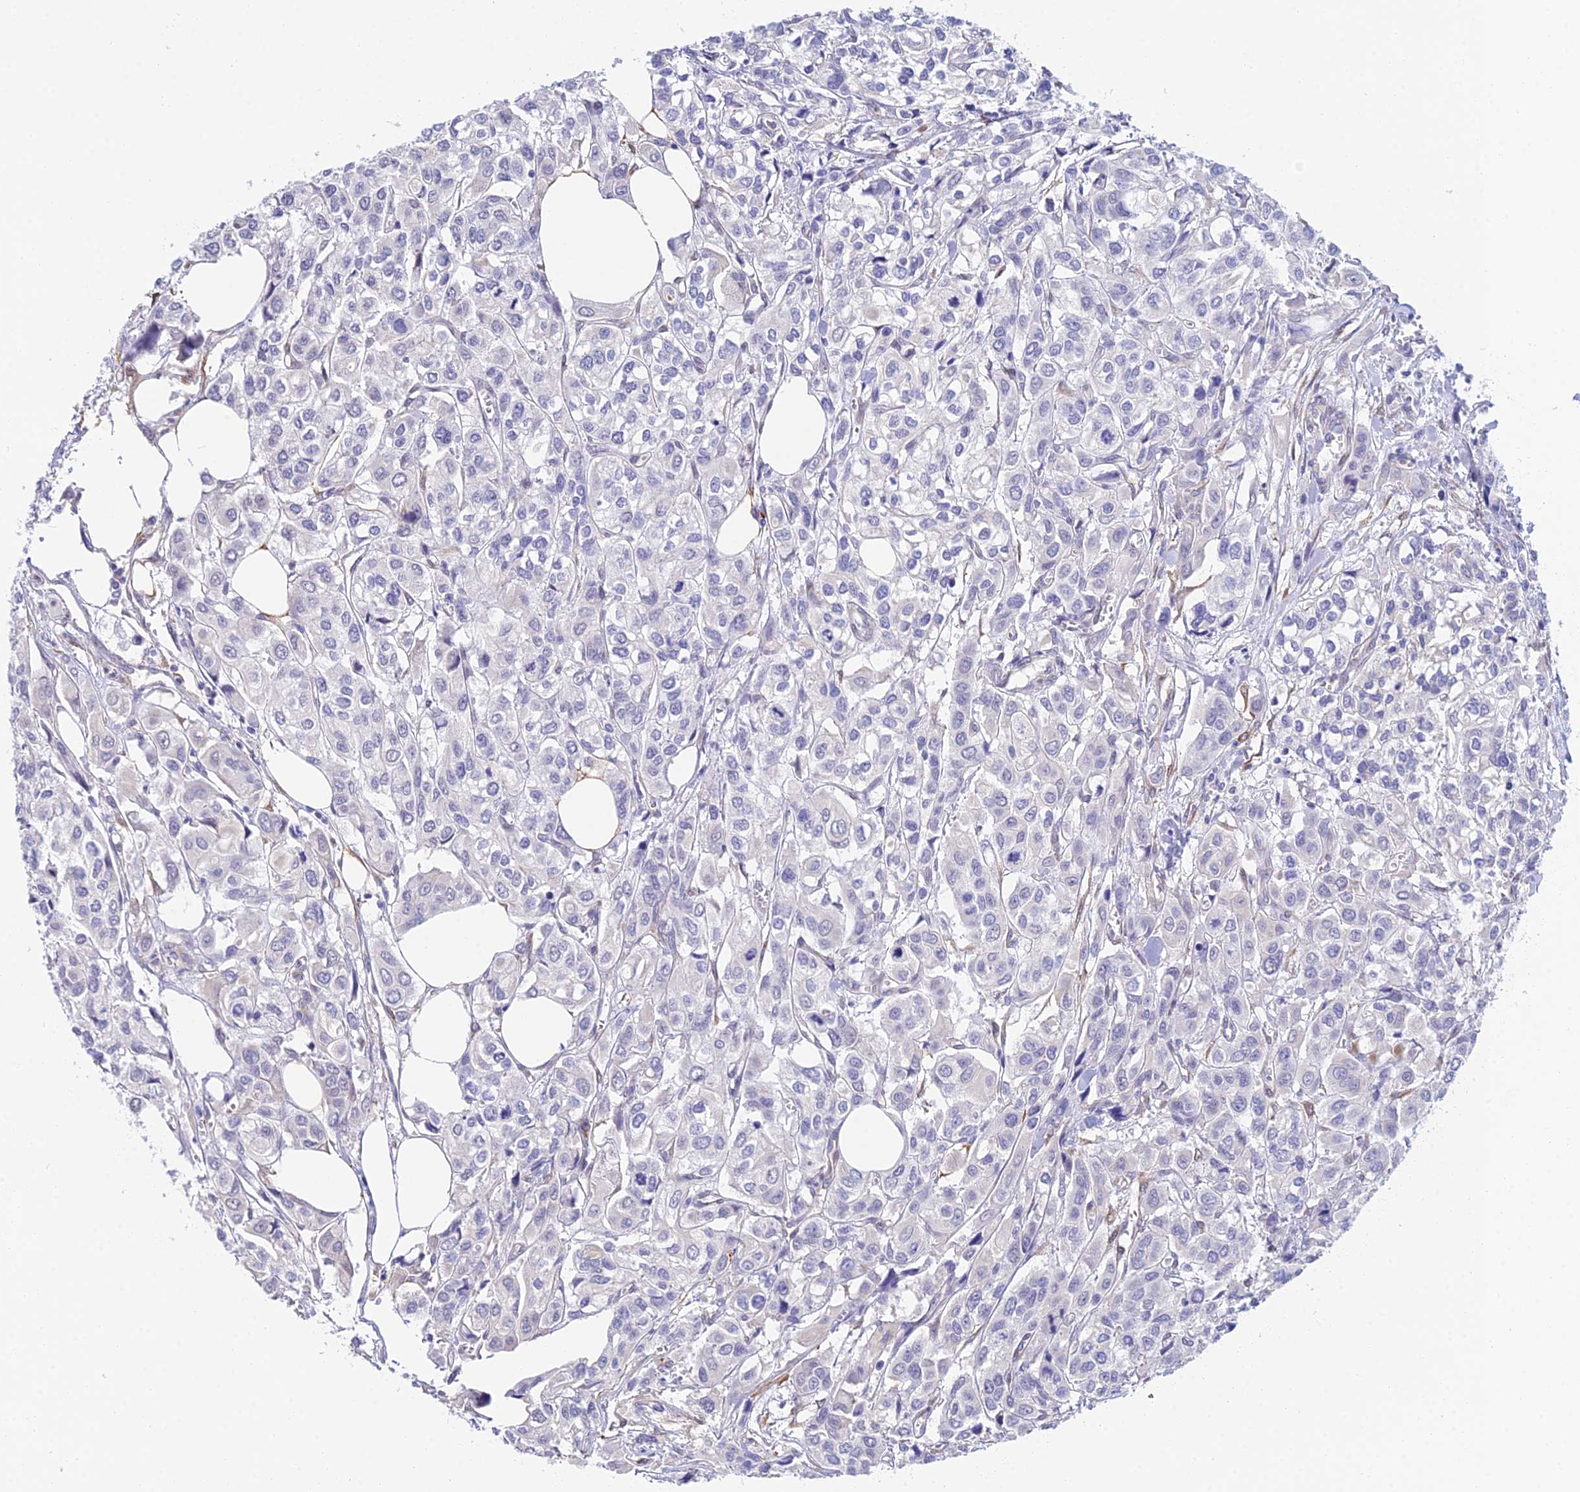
{"staining": {"intensity": "negative", "quantity": "none", "location": "none"}, "tissue": "urothelial cancer", "cell_type": "Tumor cells", "image_type": "cancer", "snomed": [{"axis": "morphology", "description": "Urothelial carcinoma, High grade"}, {"axis": "topography", "description": "Urinary bladder"}], "caption": "Immunohistochemistry histopathology image of neoplastic tissue: urothelial carcinoma (high-grade) stained with DAB (3,3'-diaminobenzidine) shows no significant protein expression in tumor cells.", "gene": "MXRA7", "patient": {"sex": "male", "age": 67}}